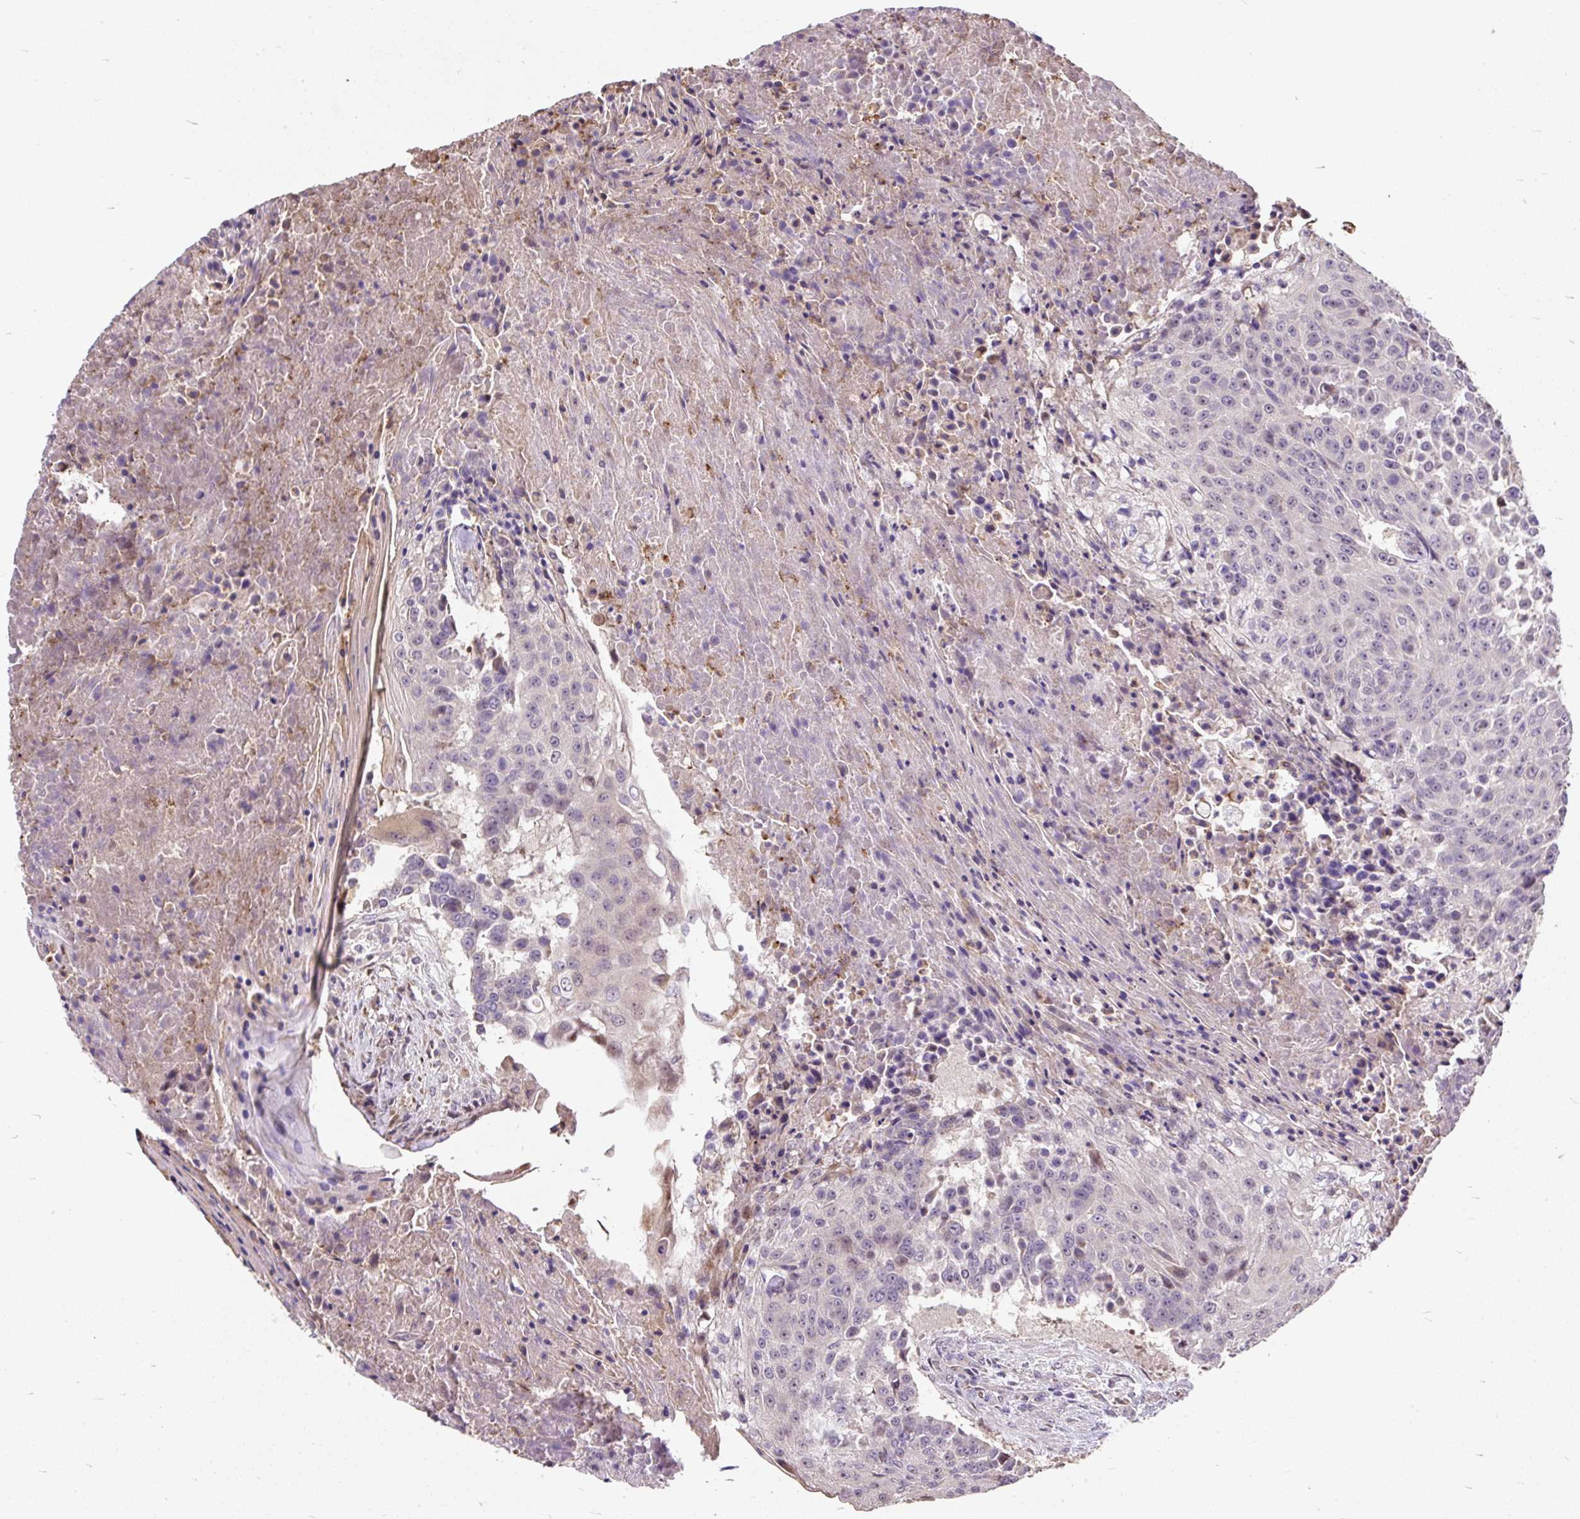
{"staining": {"intensity": "negative", "quantity": "none", "location": "none"}, "tissue": "urothelial cancer", "cell_type": "Tumor cells", "image_type": "cancer", "snomed": [{"axis": "morphology", "description": "Urothelial carcinoma, High grade"}, {"axis": "topography", "description": "Urinary bladder"}], "caption": "Immunohistochemistry of urothelial cancer exhibits no expression in tumor cells. (Brightfield microscopy of DAB IHC at high magnification).", "gene": "PUS7L", "patient": {"sex": "female", "age": 63}}